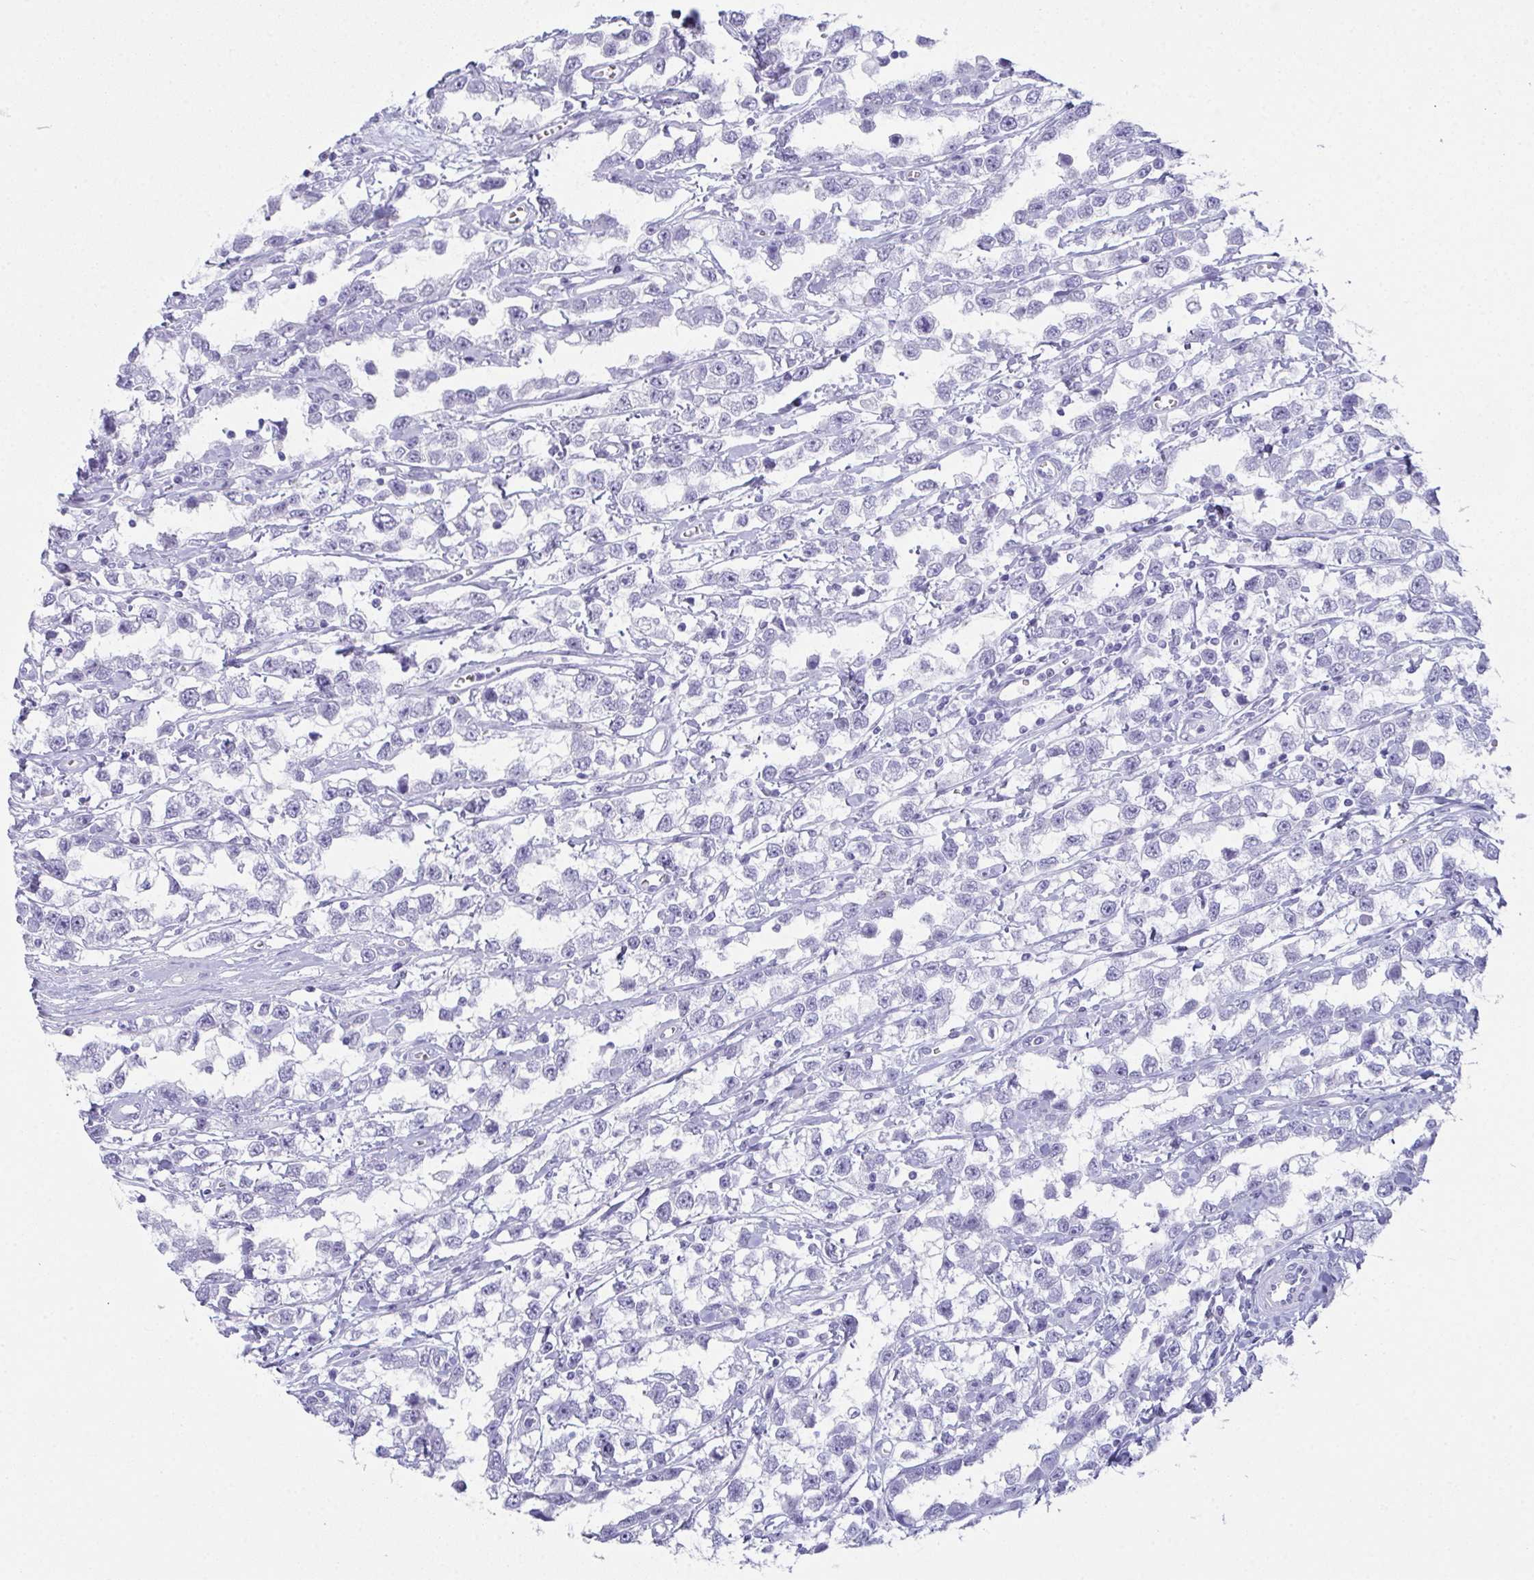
{"staining": {"intensity": "negative", "quantity": "none", "location": "none"}, "tissue": "testis cancer", "cell_type": "Tumor cells", "image_type": "cancer", "snomed": [{"axis": "morphology", "description": "Seminoma, NOS"}, {"axis": "topography", "description": "Testis"}], "caption": "DAB immunohistochemical staining of human testis cancer (seminoma) shows no significant expression in tumor cells.", "gene": "TEX19", "patient": {"sex": "male", "age": 34}}